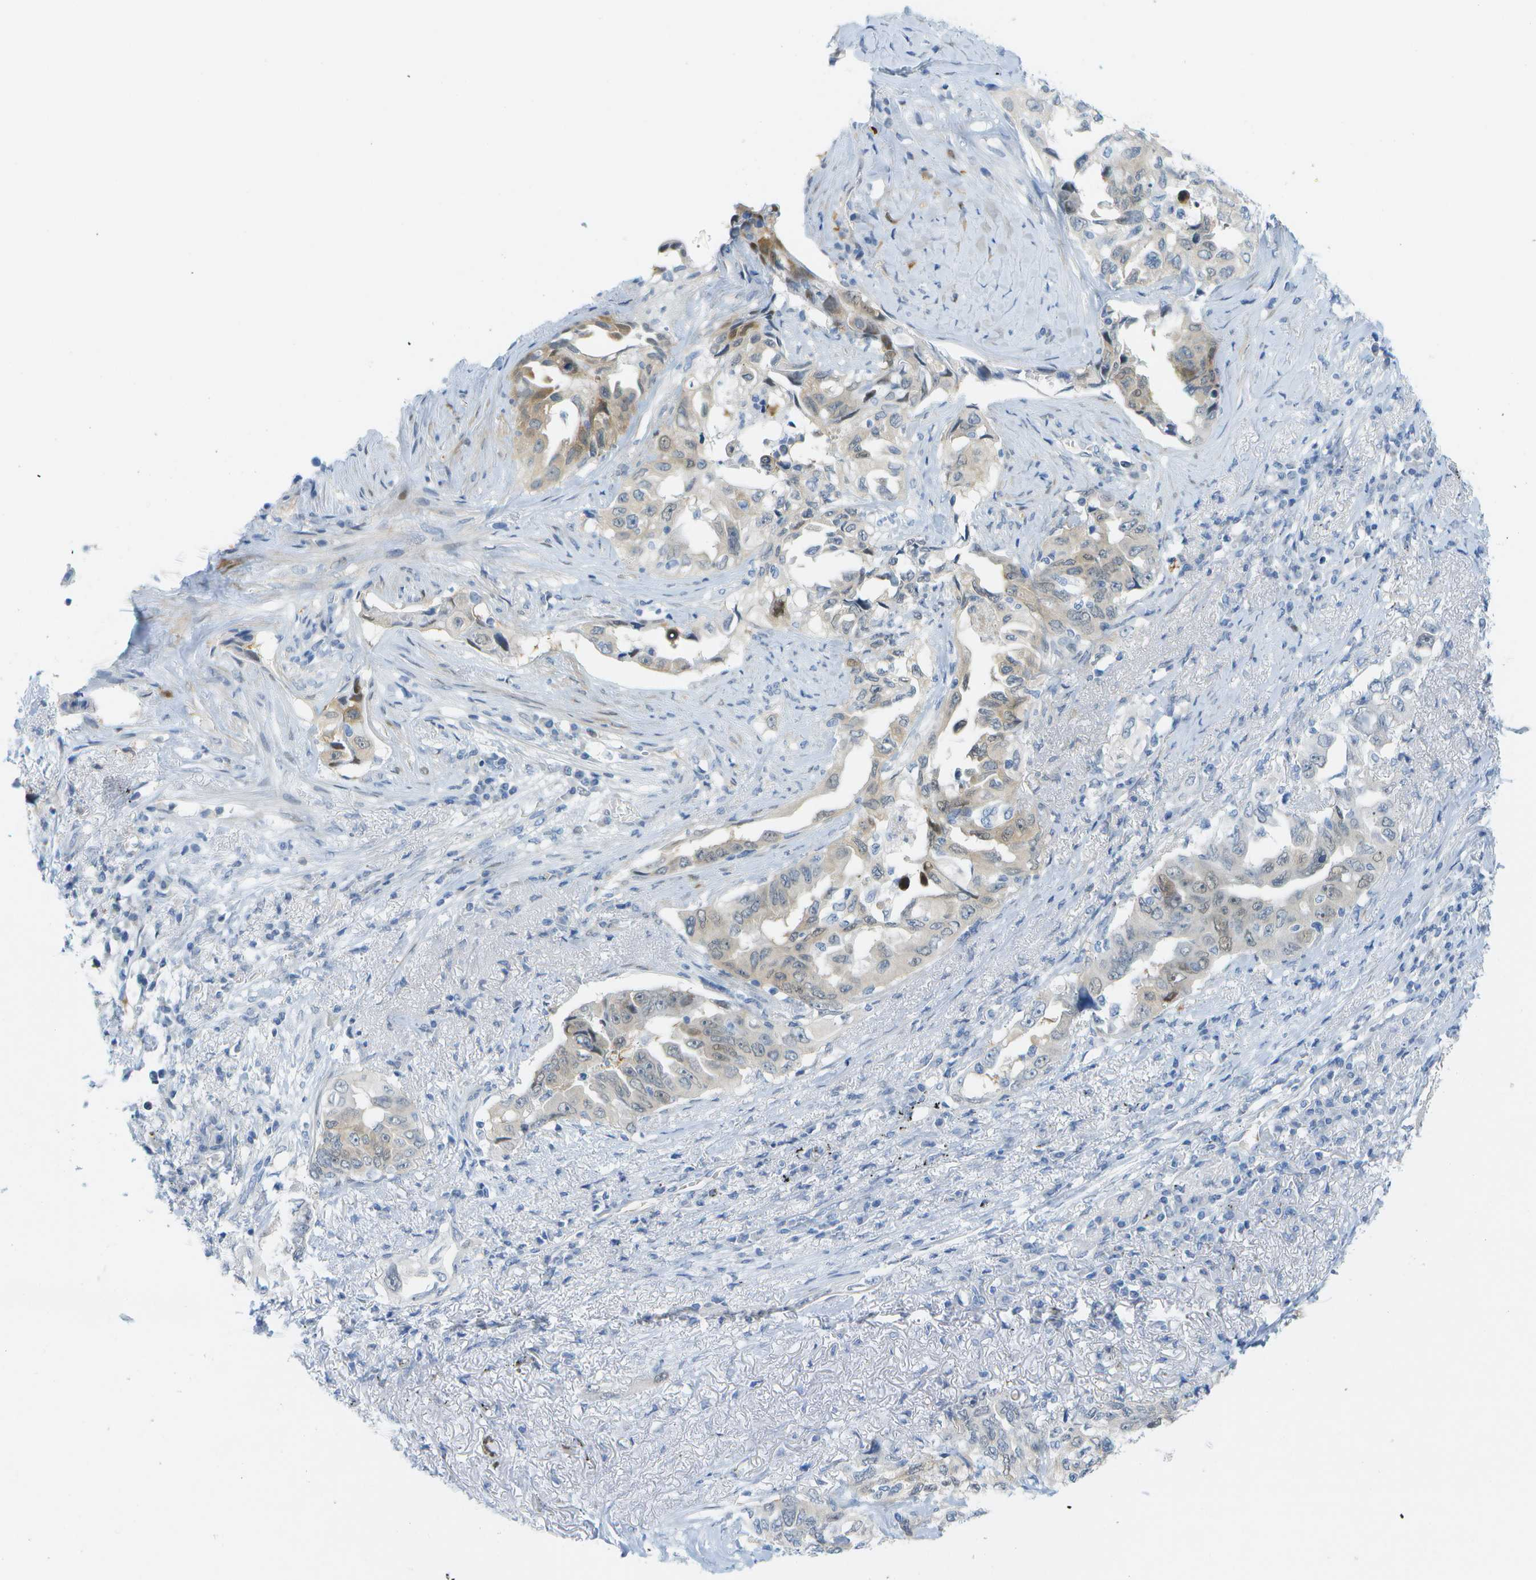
{"staining": {"intensity": "weak", "quantity": "<25%", "location": "cytoplasmic/membranous"}, "tissue": "lung cancer", "cell_type": "Tumor cells", "image_type": "cancer", "snomed": [{"axis": "morphology", "description": "Adenocarcinoma, NOS"}, {"axis": "topography", "description": "Lung"}], "caption": "IHC of human lung adenocarcinoma exhibits no expression in tumor cells. The staining was performed using DAB (3,3'-diaminobenzidine) to visualize the protein expression in brown, while the nuclei were stained in blue with hematoxylin (Magnification: 20x).", "gene": "CUL9", "patient": {"sex": "female", "age": 51}}